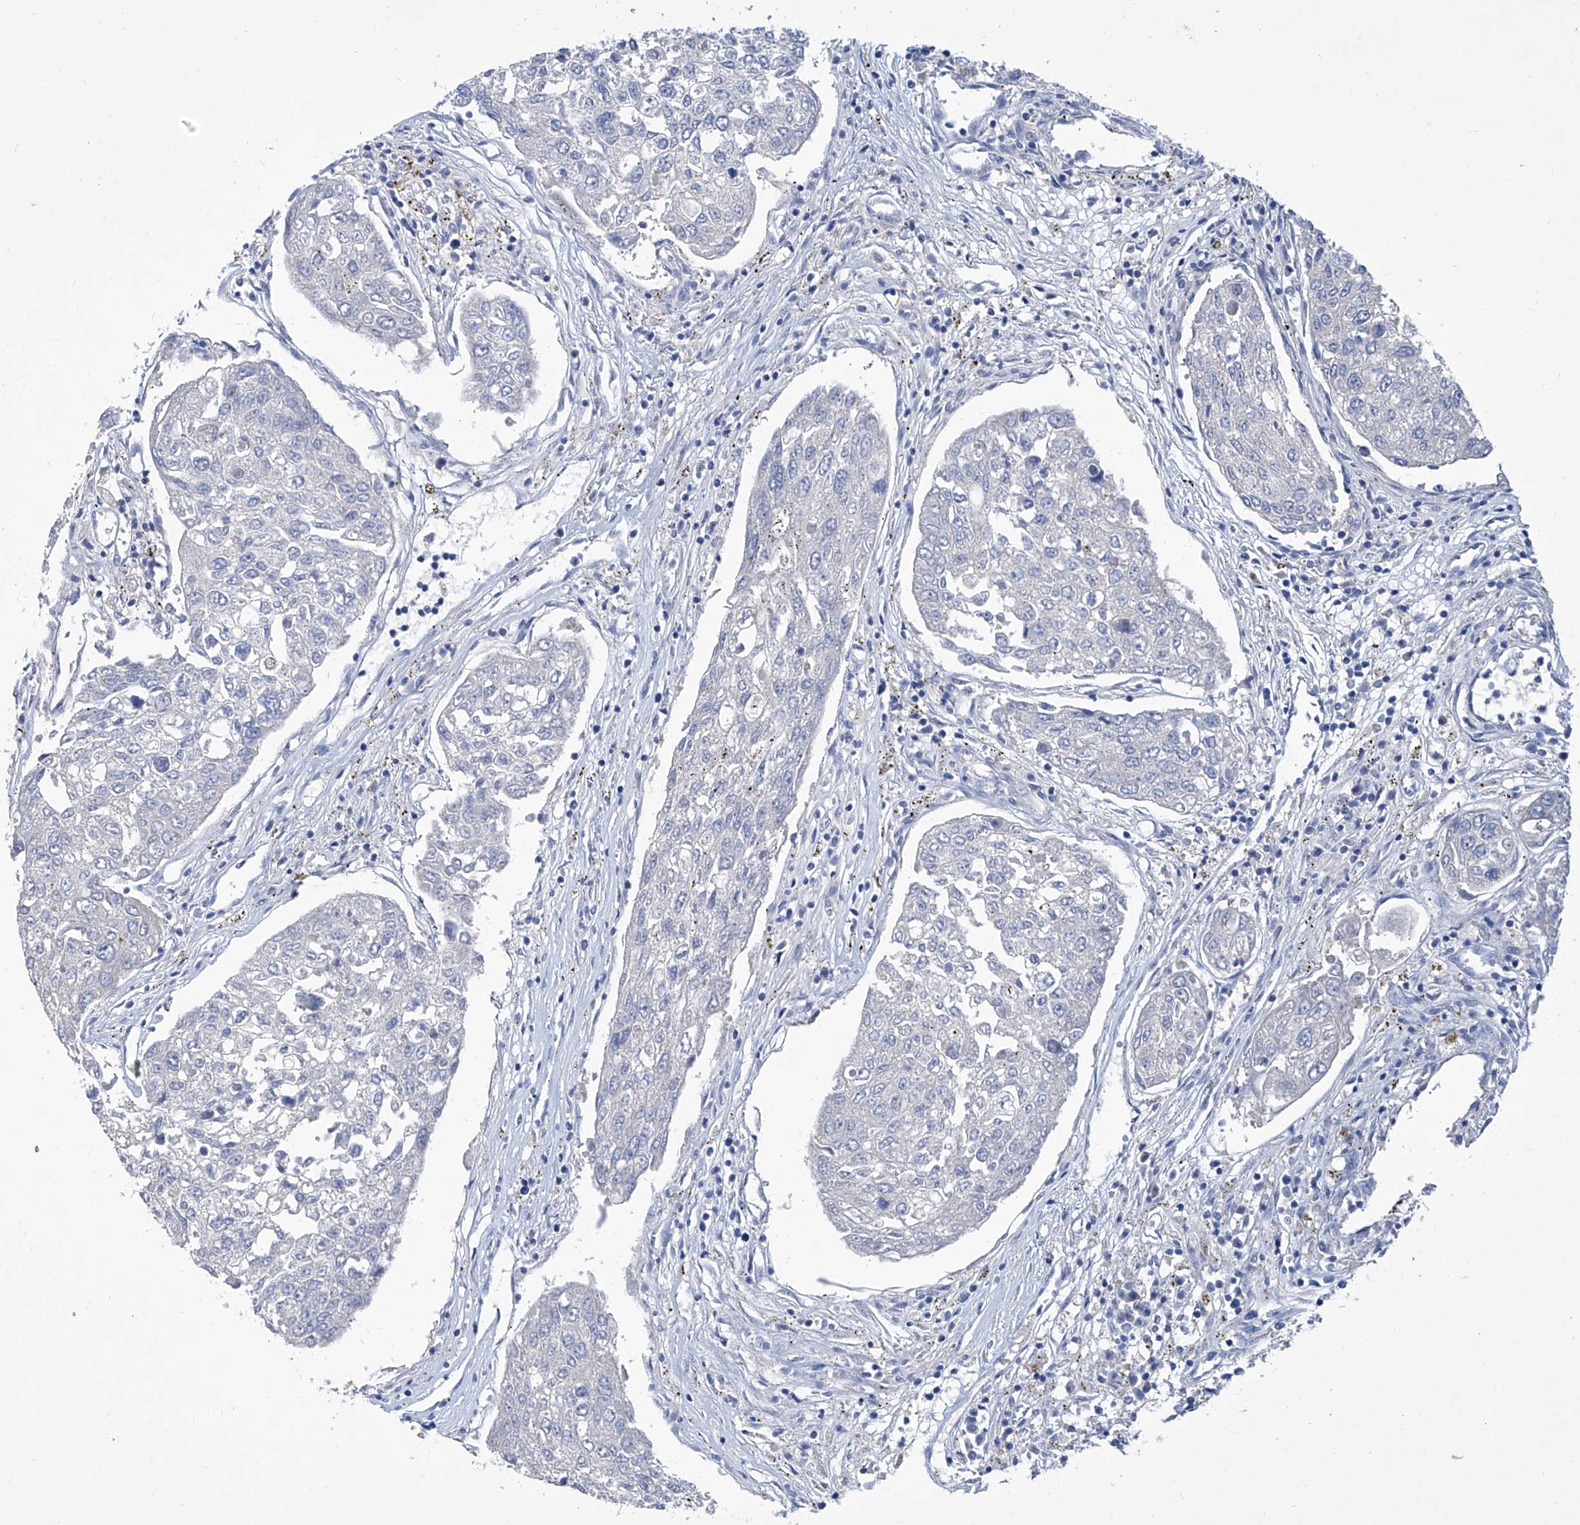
{"staining": {"intensity": "negative", "quantity": "none", "location": "none"}, "tissue": "urothelial cancer", "cell_type": "Tumor cells", "image_type": "cancer", "snomed": [{"axis": "morphology", "description": "Urothelial carcinoma, High grade"}, {"axis": "topography", "description": "Lymph node"}, {"axis": "topography", "description": "Urinary bladder"}], "caption": "DAB immunohistochemical staining of human urothelial cancer reveals no significant staining in tumor cells.", "gene": "KLHL17", "patient": {"sex": "male", "age": 51}}